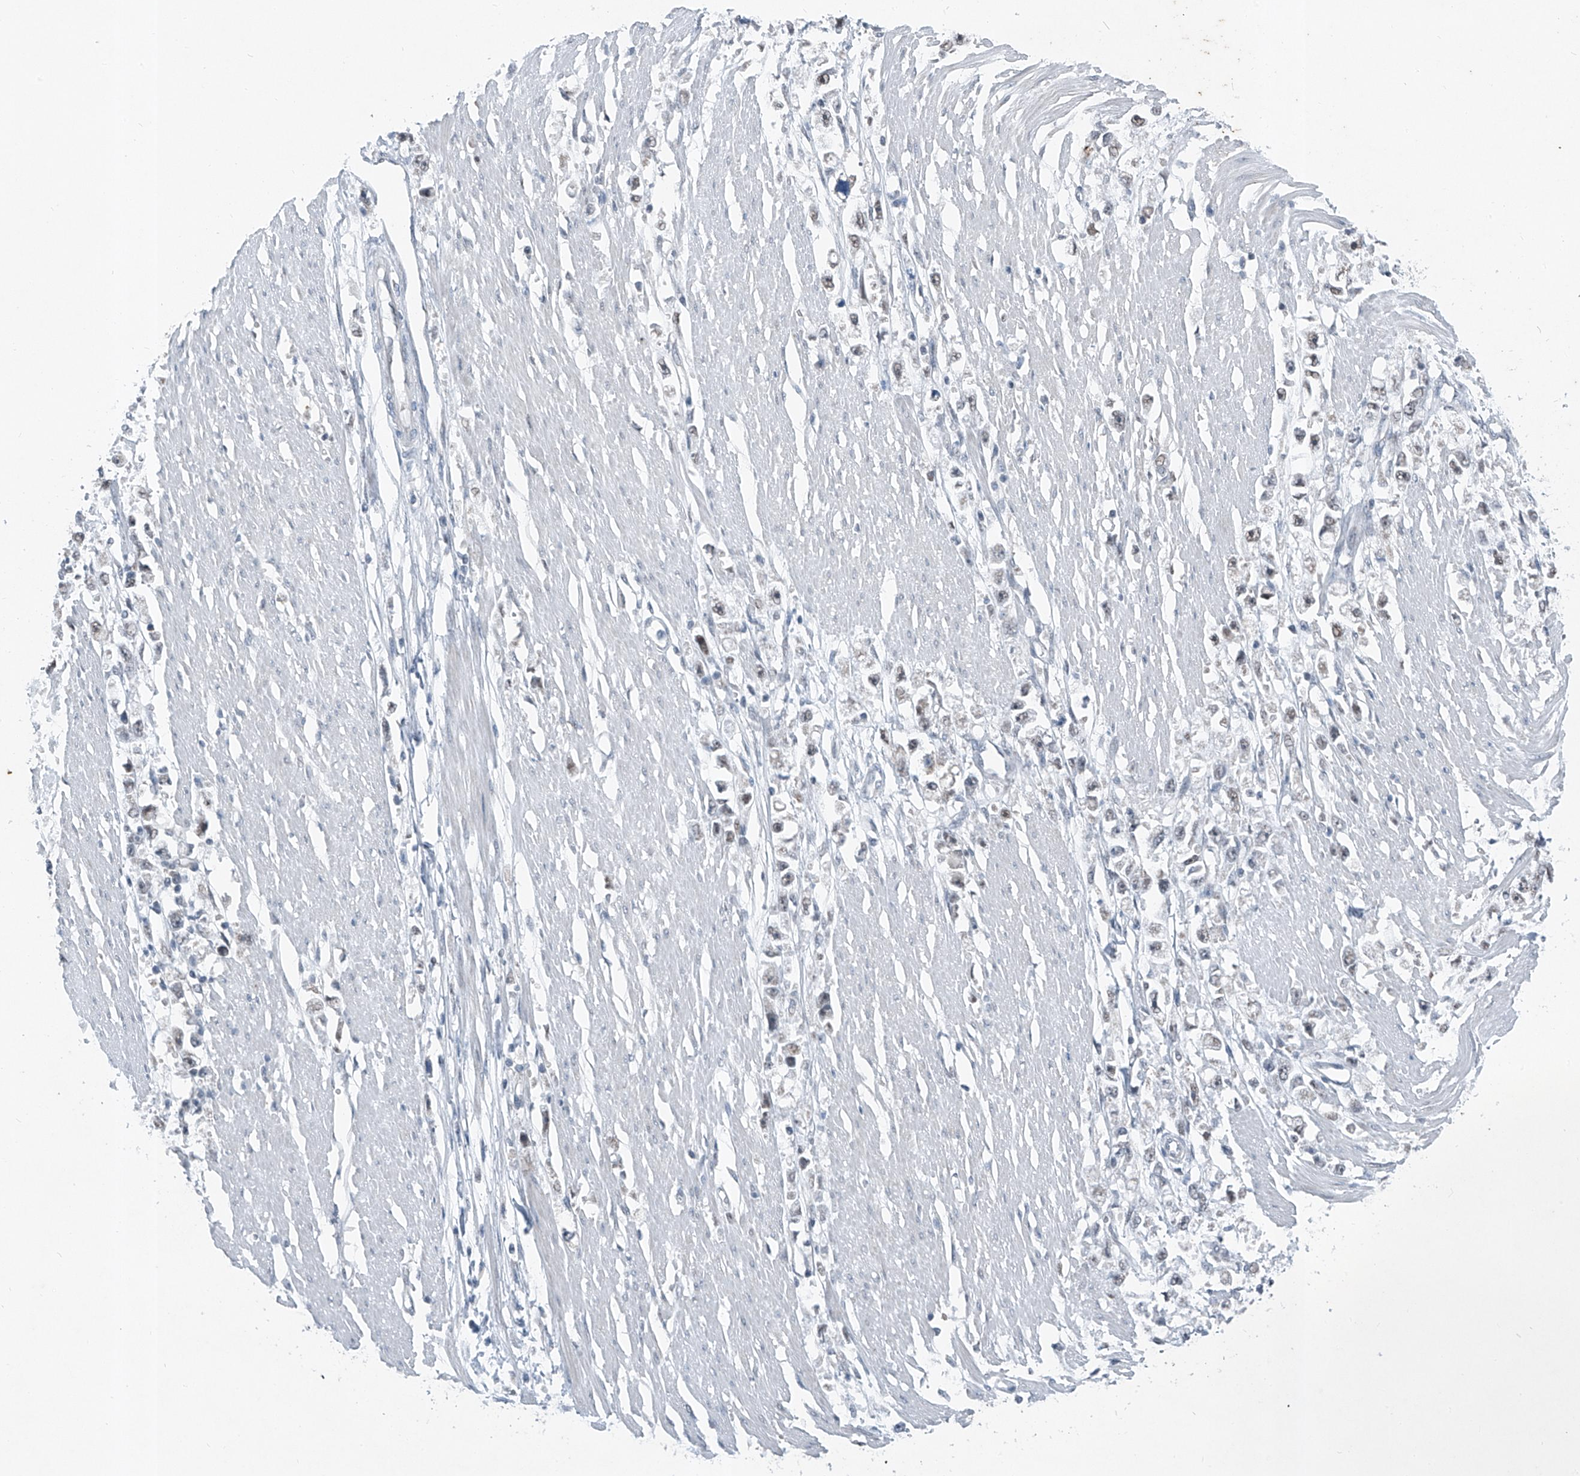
{"staining": {"intensity": "negative", "quantity": "none", "location": "none"}, "tissue": "stomach cancer", "cell_type": "Tumor cells", "image_type": "cancer", "snomed": [{"axis": "morphology", "description": "Adenocarcinoma, NOS"}, {"axis": "topography", "description": "Stomach"}], "caption": "DAB immunohistochemical staining of stomach adenocarcinoma exhibits no significant expression in tumor cells.", "gene": "DYRK1B", "patient": {"sex": "female", "age": 59}}